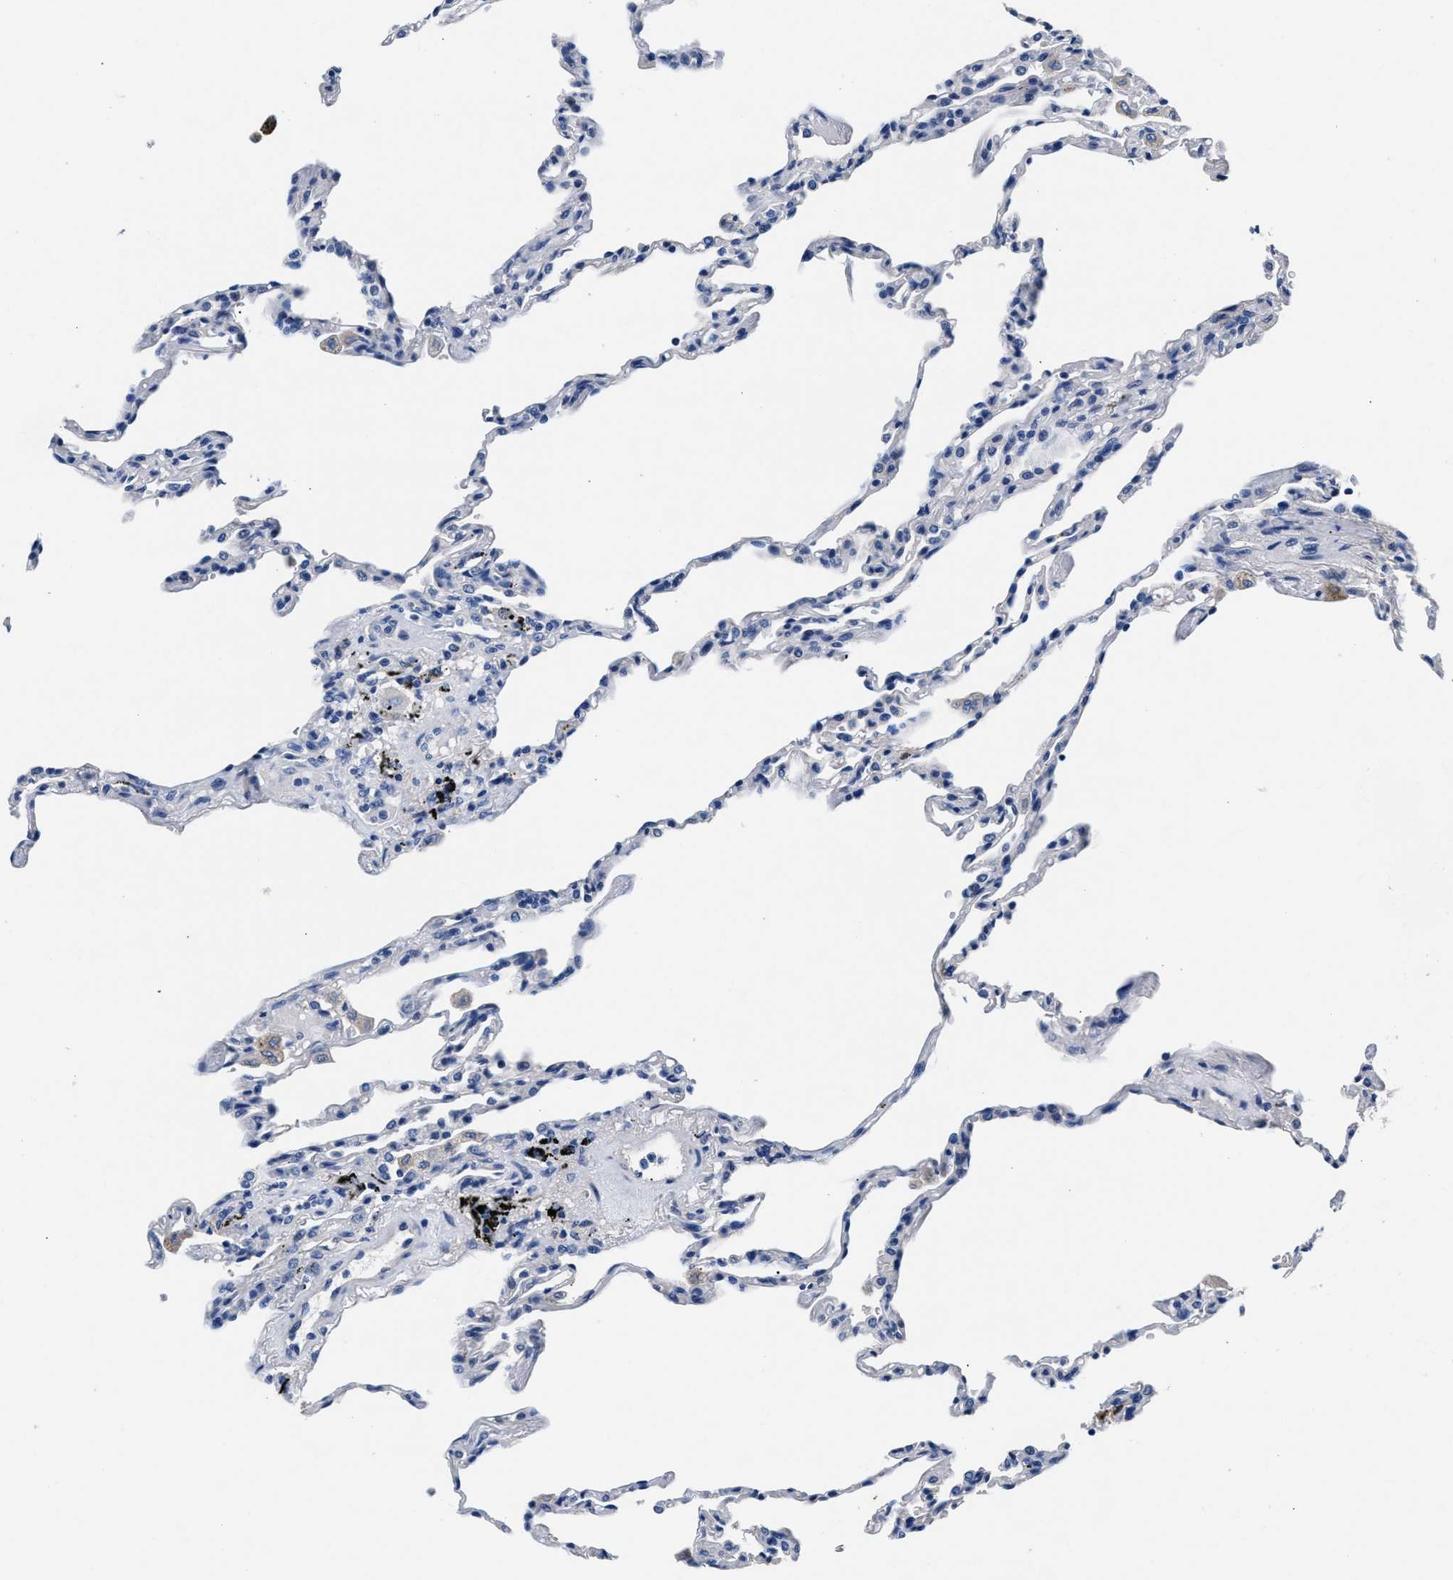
{"staining": {"intensity": "negative", "quantity": "none", "location": "none"}, "tissue": "lung", "cell_type": "Alveolar cells", "image_type": "normal", "snomed": [{"axis": "morphology", "description": "Normal tissue, NOS"}, {"axis": "topography", "description": "Lung"}], "caption": "Immunohistochemistry (IHC) photomicrograph of unremarkable lung stained for a protein (brown), which shows no expression in alveolar cells.", "gene": "GSTM1", "patient": {"sex": "male", "age": 59}}